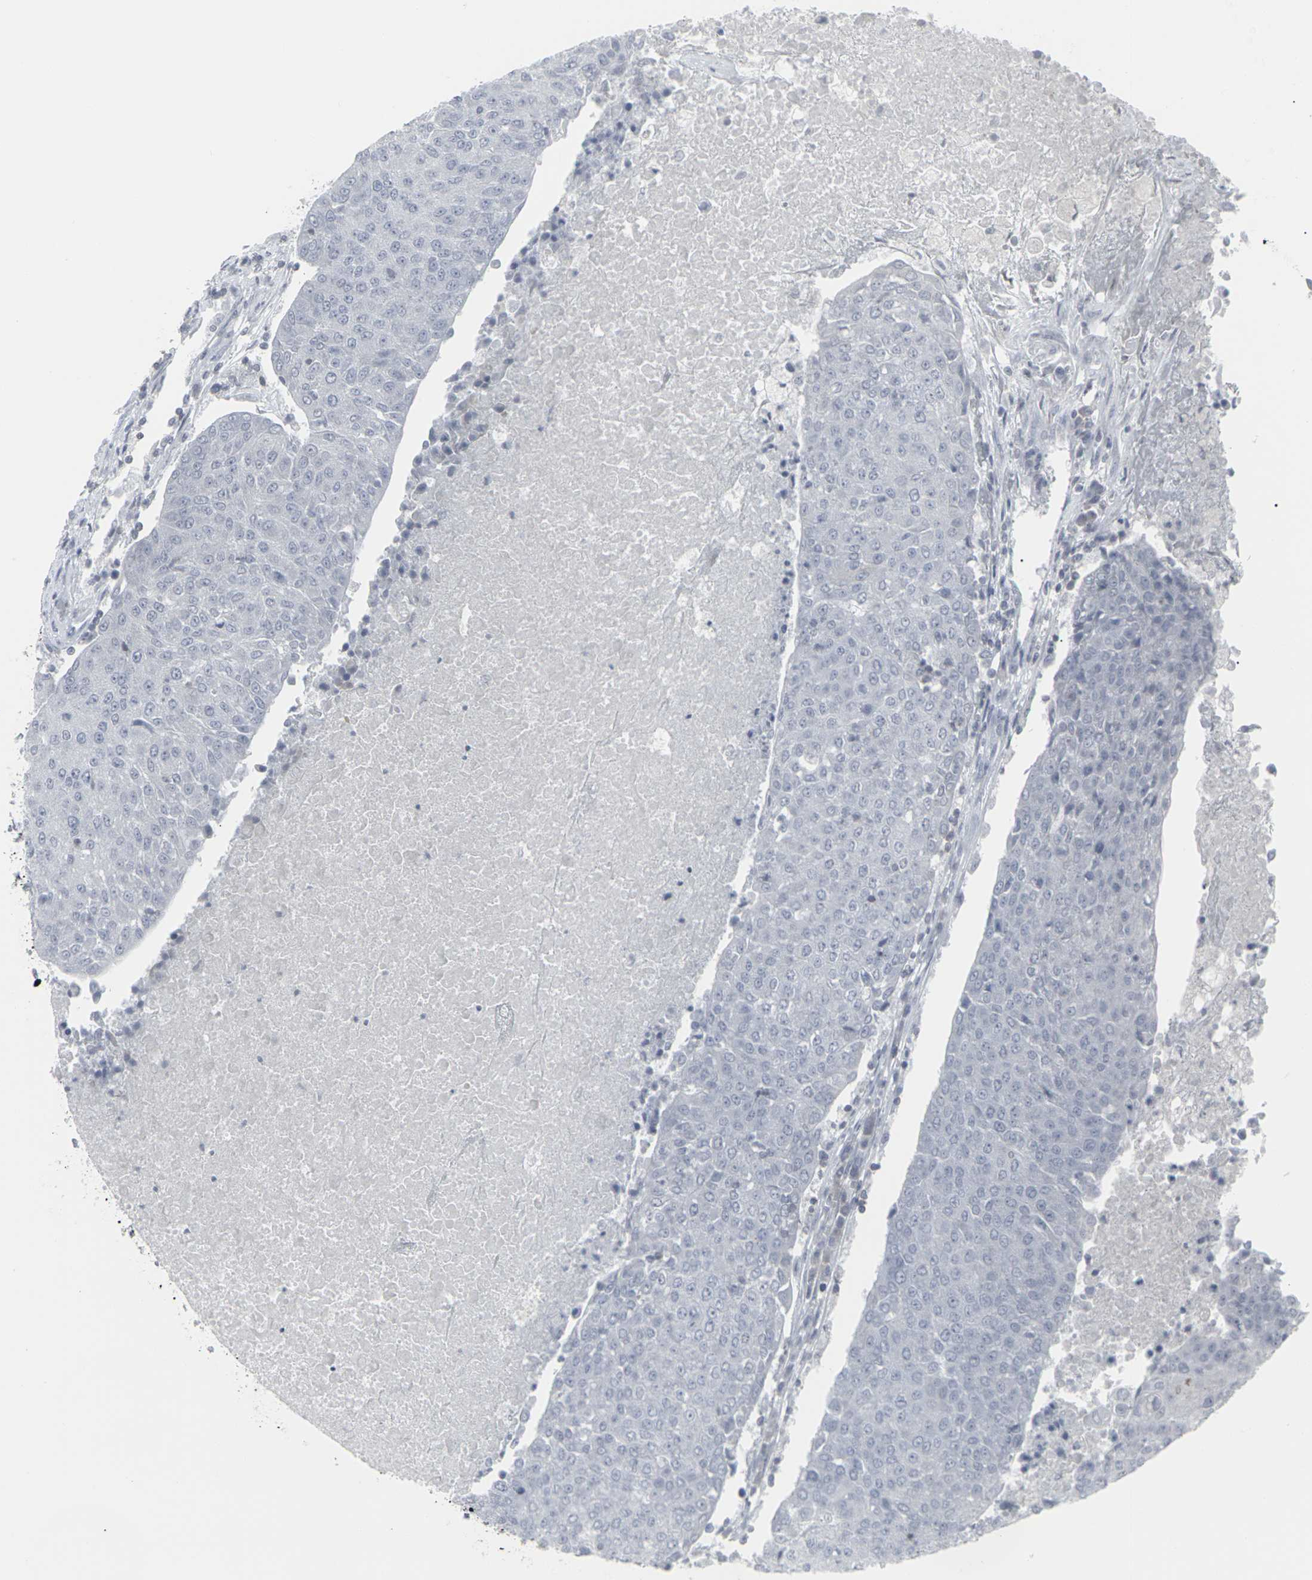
{"staining": {"intensity": "negative", "quantity": "none", "location": "none"}, "tissue": "urothelial cancer", "cell_type": "Tumor cells", "image_type": "cancer", "snomed": [{"axis": "morphology", "description": "Urothelial carcinoma, High grade"}, {"axis": "topography", "description": "Urinary bladder"}], "caption": "Protein analysis of urothelial cancer displays no significant expression in tumor cells. (DAB (3,3'-diaminobenzidine) immunohistochemistry with hematoxylin counter stain).", "gene": "APOBEC2", "patient": {"sex": "female", "age": 85}}